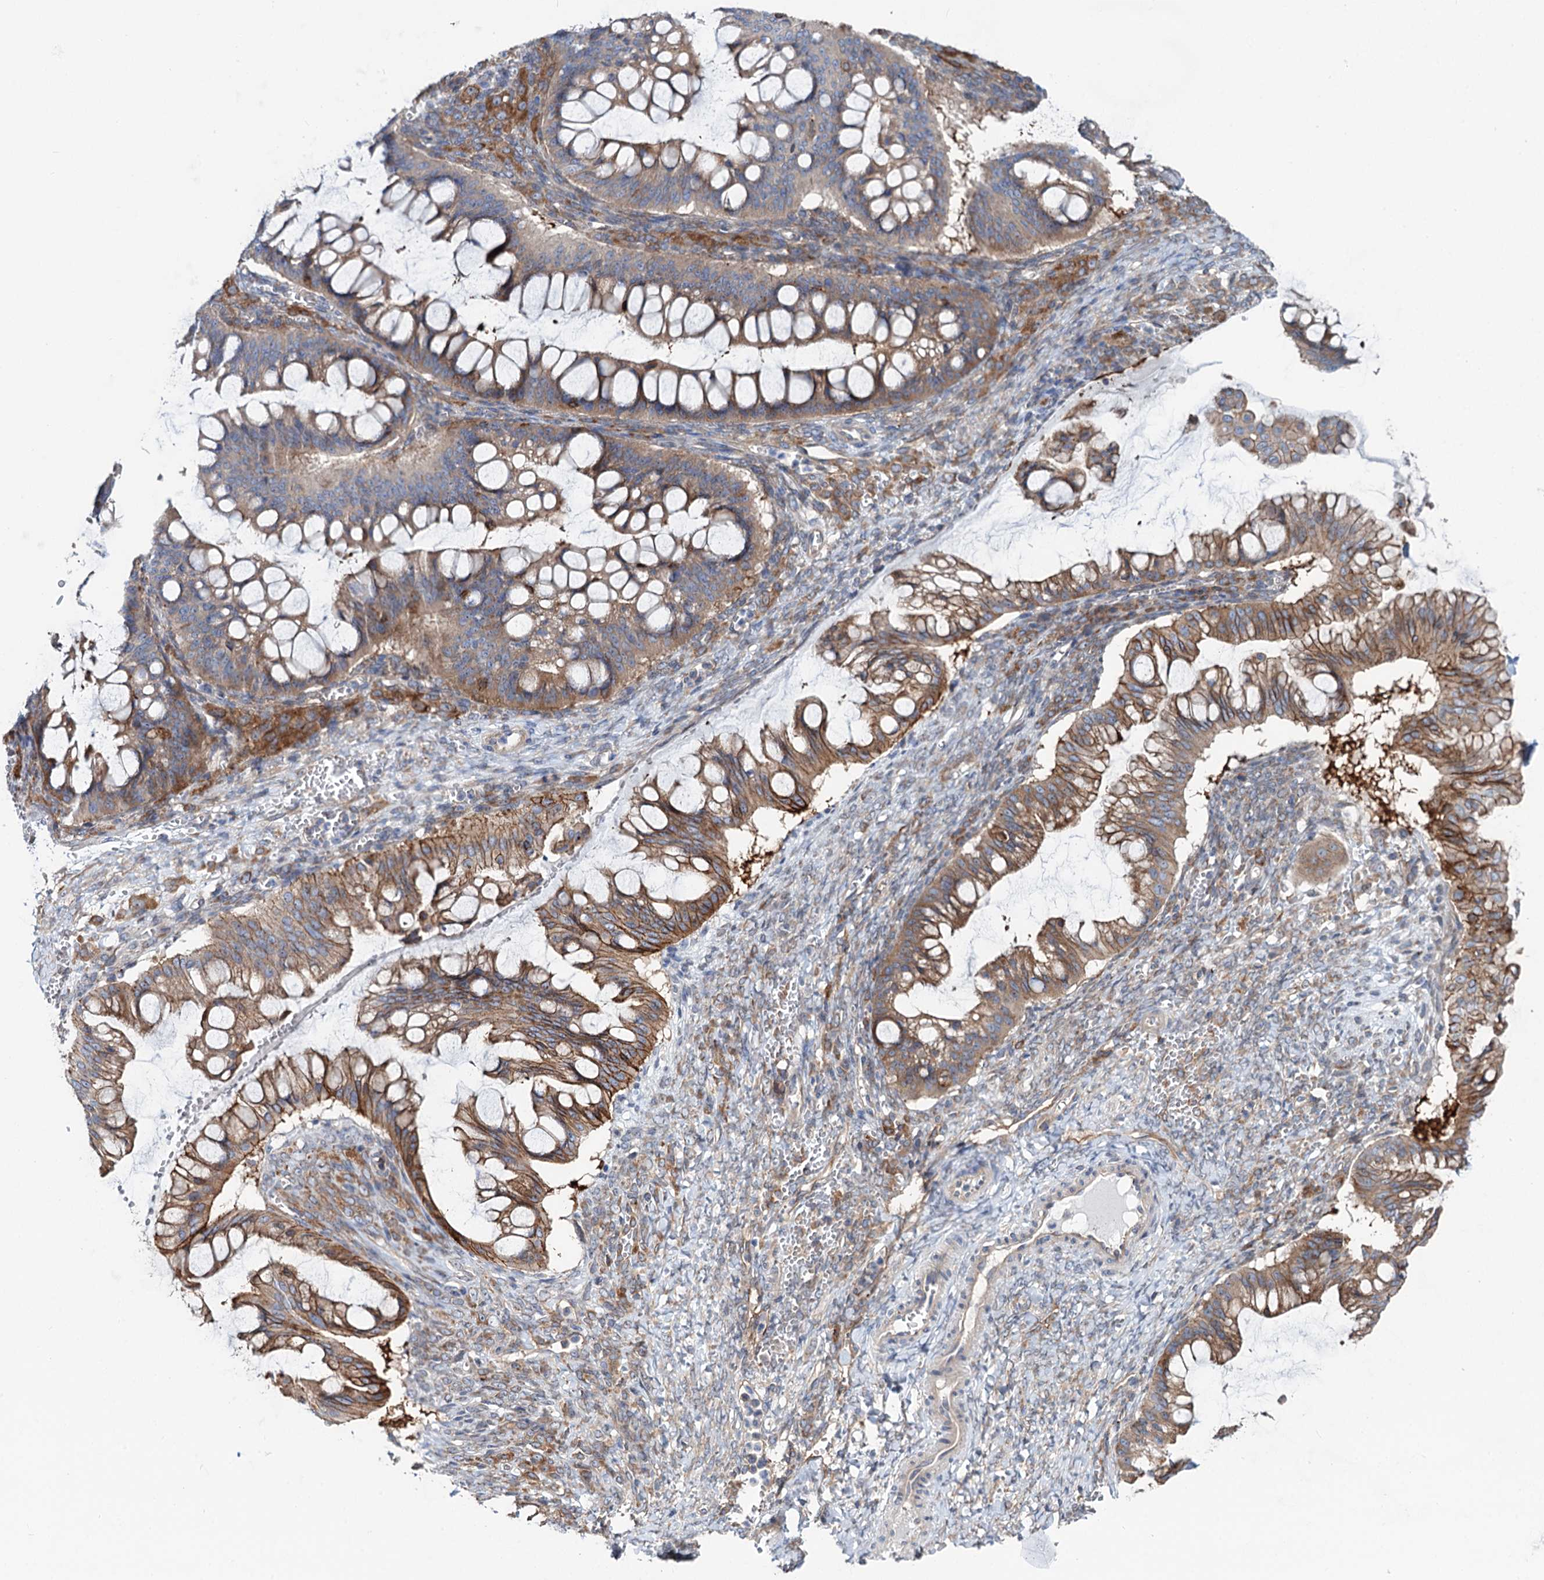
{"staining": {"intensity": "moderate", "quantity": ">75%", "location": "cytoplasmic/membranous"}, "tissue": "ovarian cancer", "cell_type": "Tumor cells", "image_type": "cancer", "snomed": [{"axis": "morphology", "description": "Cystadenocarcinoma, mucinous, NOS"}, {"axis": "topography", "description": "Ovary"}], "caption": "Immunohistochemical staining of ovarian cancer exhibits moderate cytoplasmic/membranous protein expression in approximately >75% of tumor cells.", "gene": "PTDSS2", "patient": {"sex": "female", "age": 73}}